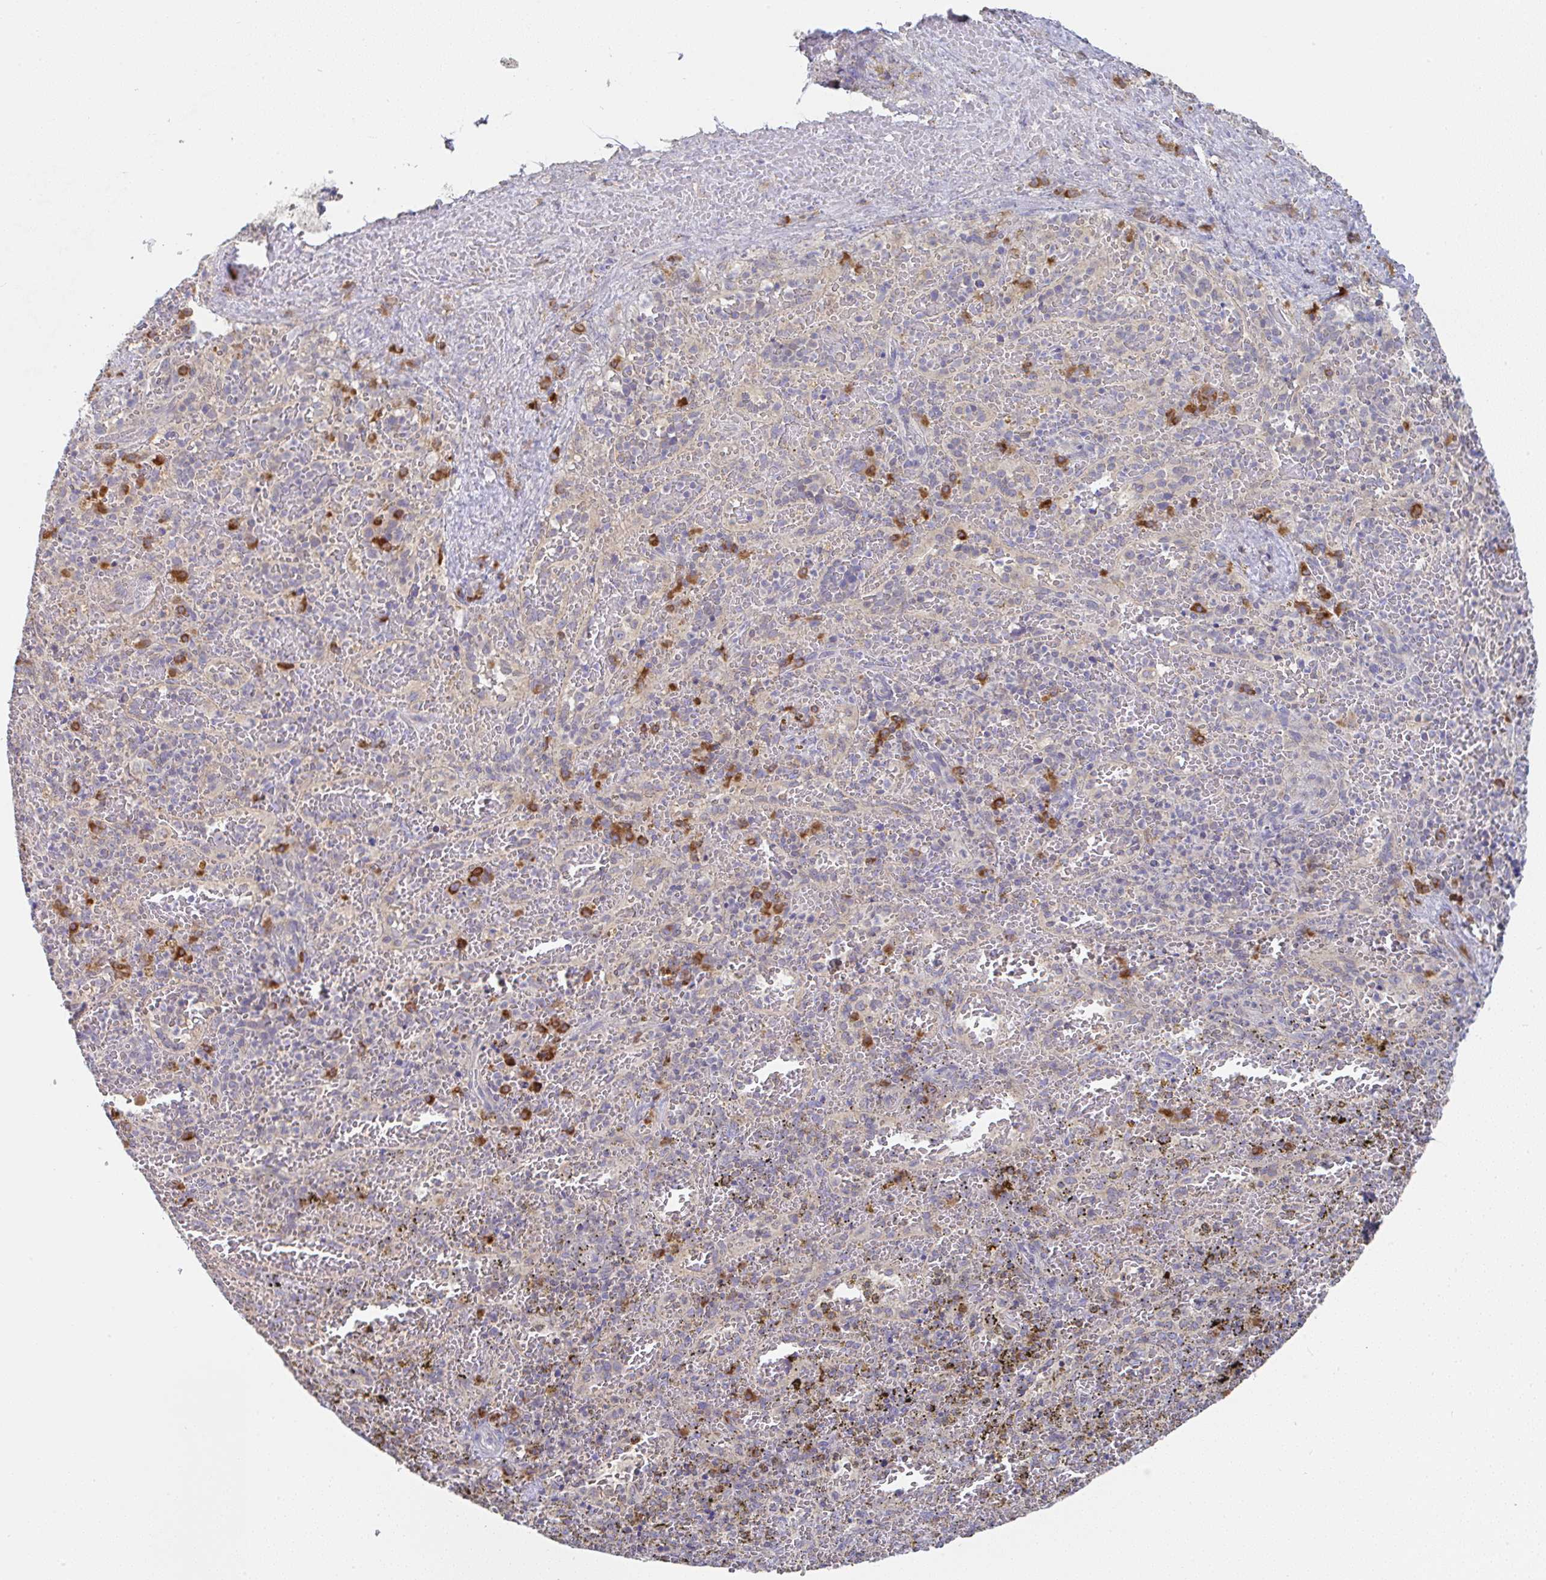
{"staining": {"intensity": "strong", "quantity": "<25%", "location": "cytoplasmic/membranous"}, "tissue": "spleen", "cell_type": "Cells in red pulp", "image_type": "normal", "snomed": [{"axis": "morphology", "description": "Normal tissue, NOS"}, {"axis": "topography", "description": "Spleen"}], "caption": "Protein staining displays strong cytoplasmic/membranous expression in about <25% of cells in red pulp in unremarkable spleen.", "gene": "DERL2", "patient": {"sex": "female", "age": 50}}